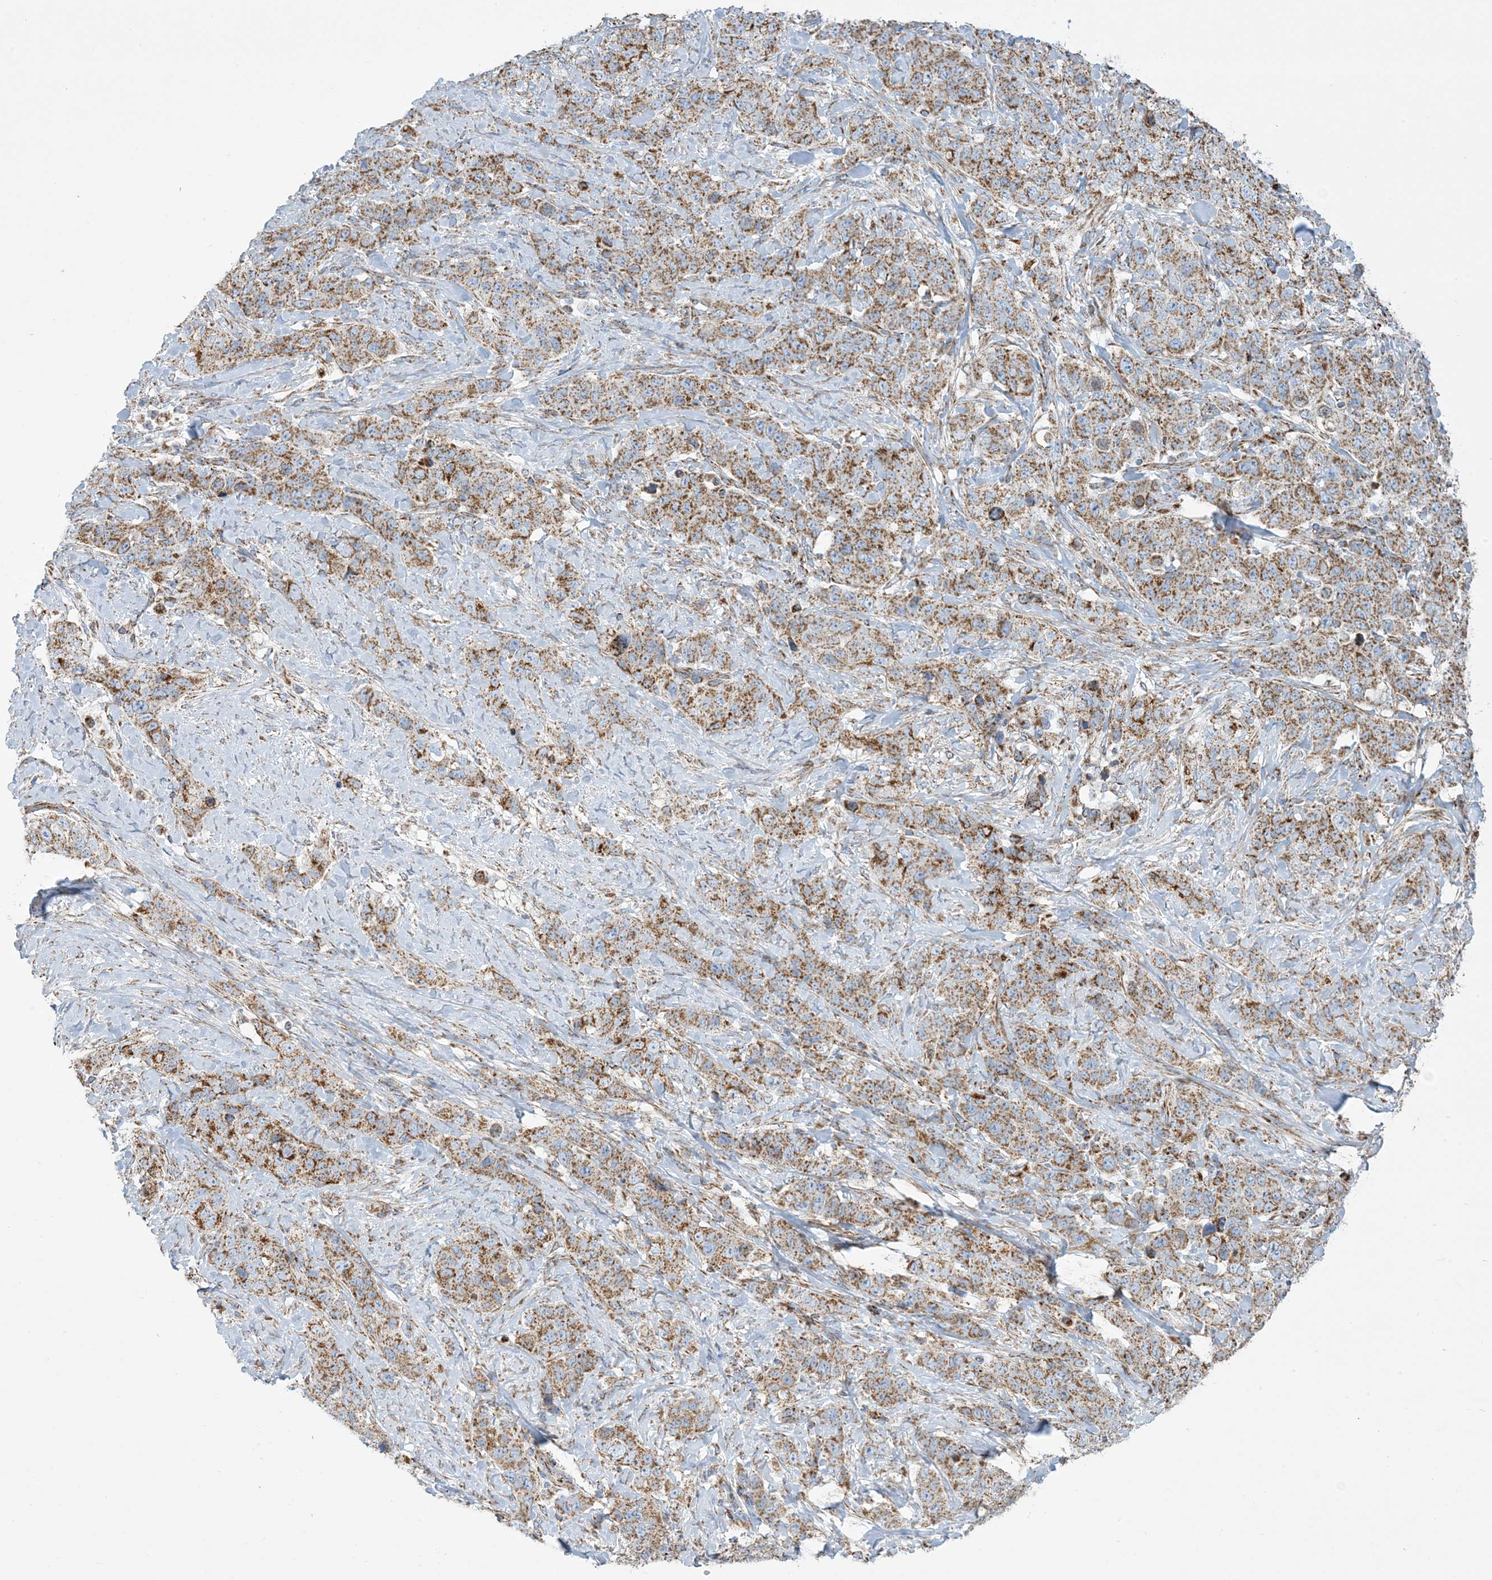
{"staining": {"intensity": "moderate", "quantity": ">75%", "location": "cytoplasmic/membranous"}, "tissue": "stomach cancer", "cell_type": "Tumor cells", "image_type": "cancer", "snomed": [{"axis": "morphology", "description": "Adenocarcinoma, NOS"}, {"axis": "topography", "description": "Stomach"}], "caption": "An IHC image of tumor tissue is shown. Protein staining in brown labels moderate cytoplasmic/membranous positivity in stomach cancer within tumor cells.", "gene": "SAMM50", "patient": {"sex": "male", "age": 48}}